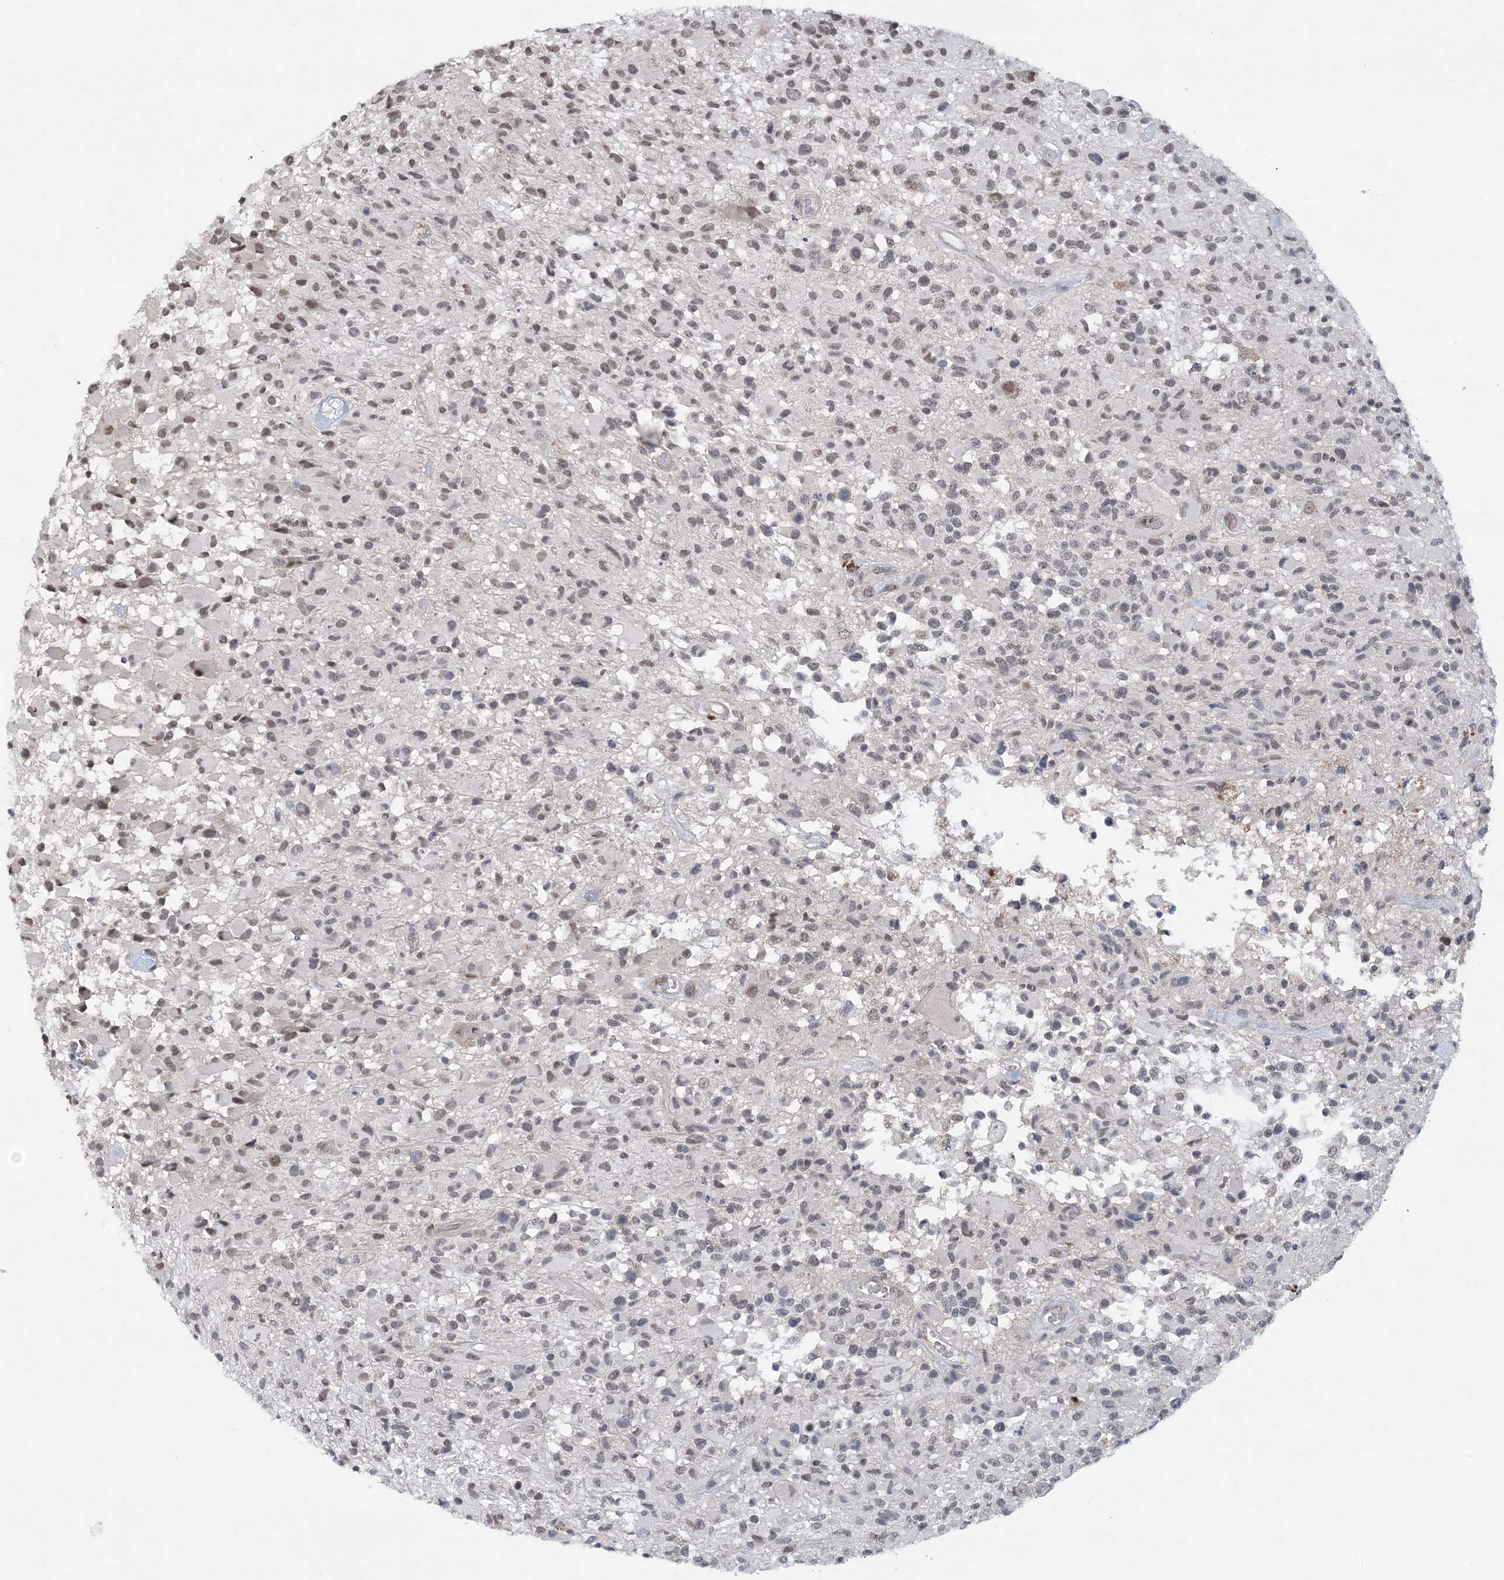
{"staining": {"intensity": "weak", "quantity": "25%-75%", "location": "nuclear"}, "tissue": "glioma", "cell_type": "Tumor cells", "image_type": "cancer", "snomed": [{"axis": "morphology", "description": "Glioma, malignant, High grade"}, {"axis": "morphology", "description": "Glioblastoma, NOS"}, {"axis": "topography", "description": "Brain"}], "caption": "DAB (3,3'-diaminobenzidine) immunohistochemical staining of glioma reveals weak nuclear protein positivity in approximately 25%-75% of tumor cells. Nuclei are stained in blue.", "gene": "CCDC152", "patient": {"sex": "male", "age": 60}}